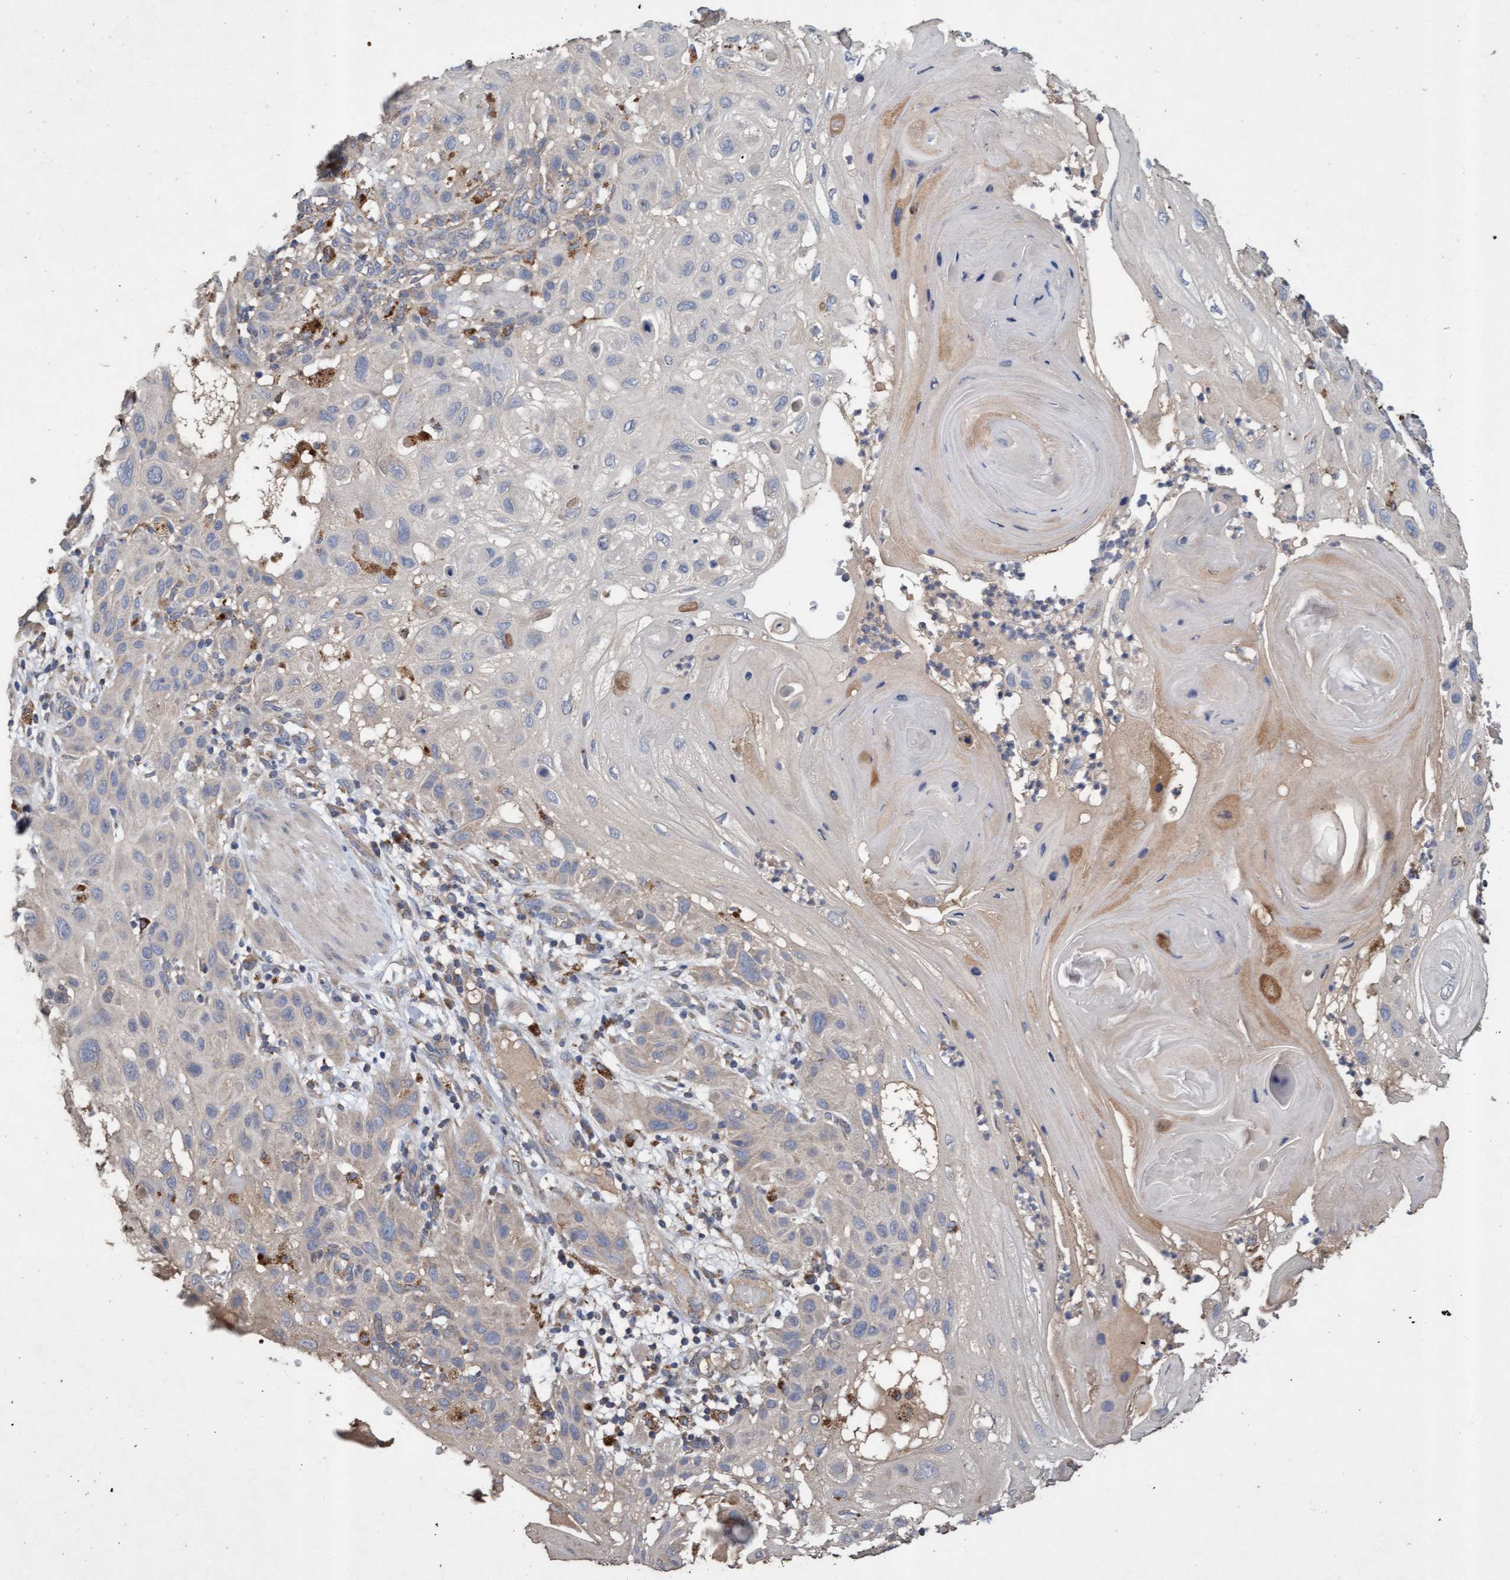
{"staining": {"intensity": "moderate", "quantity": "<25%", "location": "cytoplasmic/membranous"}, "tissue": "skin cancer", "cell_type": "Tumor cells", "image_type": "cancer", "snomed": [{"axis": "morphology", "description": "Squamous cell carcinoma, NOS"}, {"axis": "topography", "description": "Skin"}], "caption": "Immunohistochemistry image of skin cancer (squamous cell carcinoma) stained for a protein (brown), which demonstrates low levels of moderate cytoplasmic/membranous staining in about <25% of tumor cells.", "gene": "ATPAF2", "patient": {"sex": "female", "age": 96}}